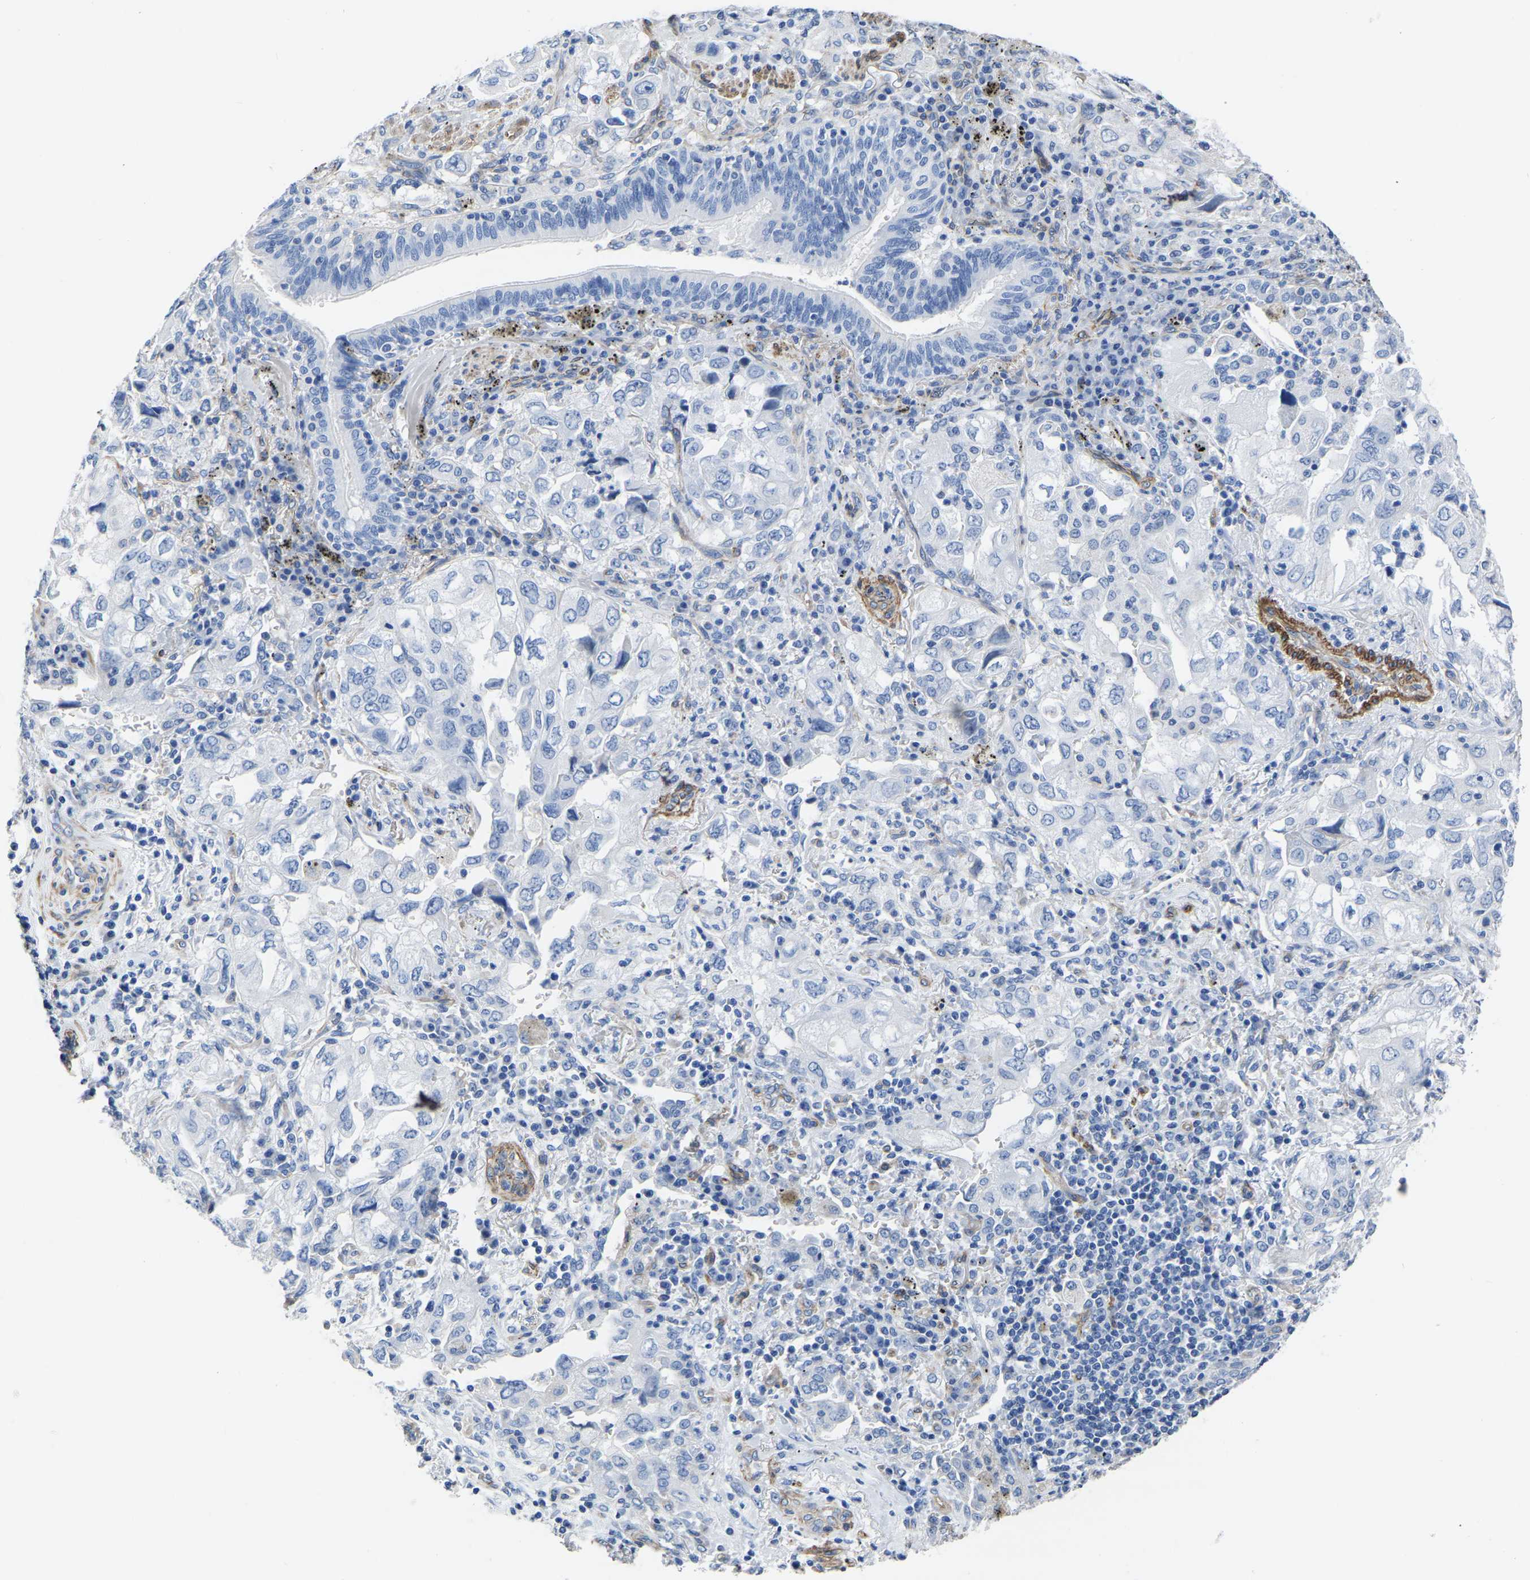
{"staining": {"intensity": "negative", "quantity": "none", "location": "none"}, "tissue": "lung cancer", "cell_type": "Tumor cells", "image_type": "cancer", "snomed": [{"axis": "morphology", "description": "Adenocarcinoma, NOS"}, {"axis": "topography", "description": "Lung"}], "caption": "Tumor cells are negative for brown protein staining in lung cancer (adenocarcinoma).", "gene": "SLC45A3", "patient": {"sex": "male", "age": 64}}